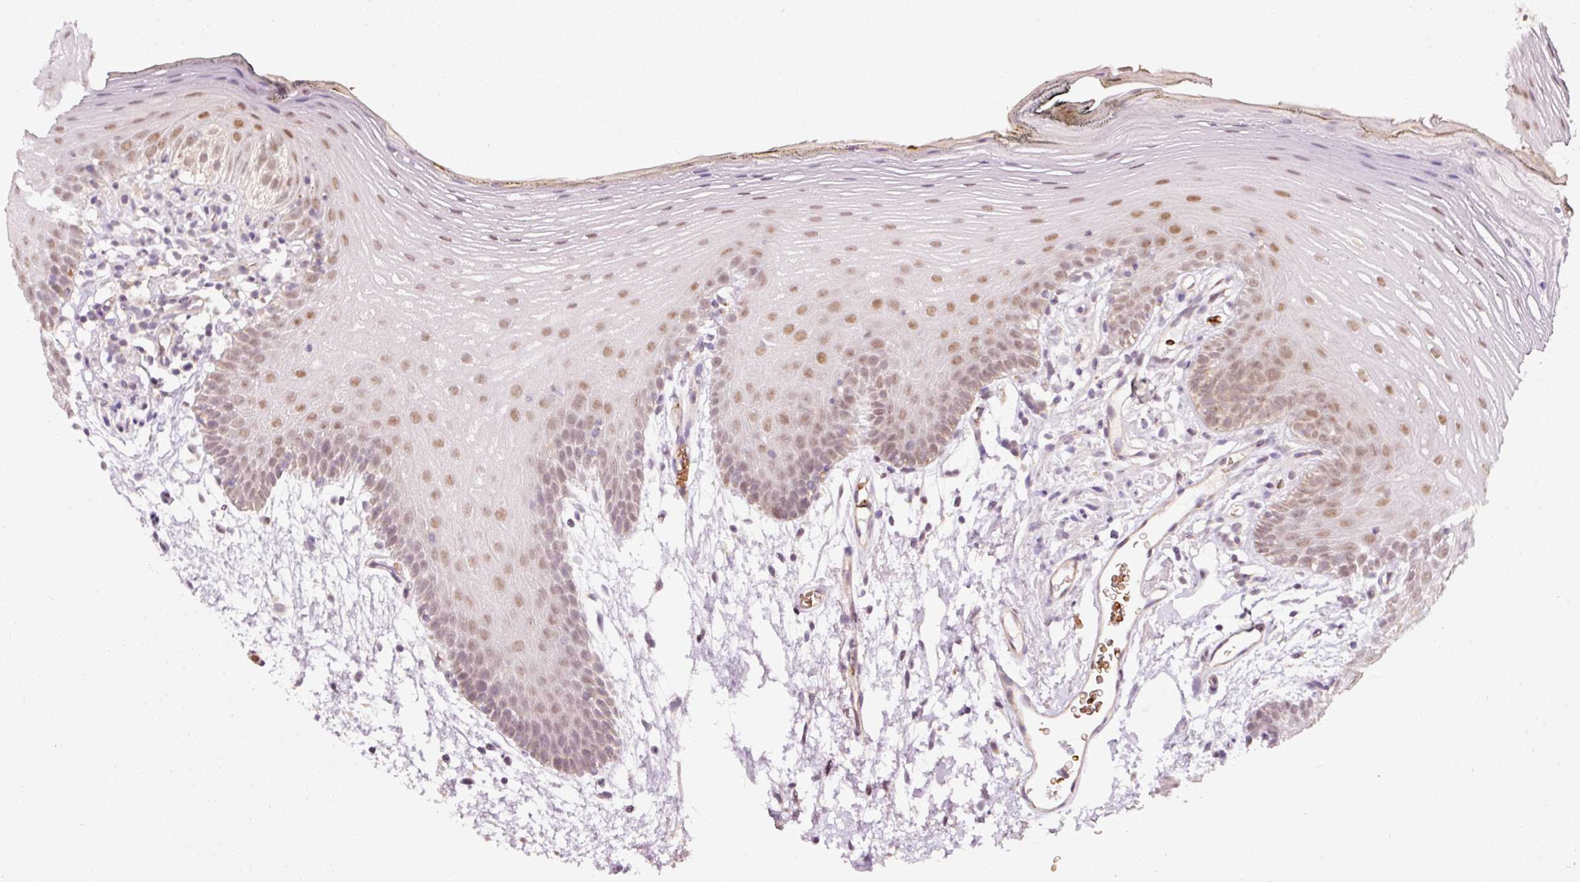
{"staining": {"intensity": "moderate", "quantity": ">75%", "location": "nuclear"}, "tissue": "oral mucosa", "cell_type": "Squamous epithelial cells", "image_type": "normal", "snomed": [{"axis": "morphology", "description": "Normal tissue, NOS"}, {"axis": "morphology", "description": "Squamous cell carcinoma, NOS"}, {"axis": "topography", "description": "Oral tissue"}, {"axis": "topography", "description": "Head-Neck"}], "caption": "High-magnification brightfield microscopy of unremarkable oral mucosa stained with DAB (brown) and counterstained with hematoxylin (blue). squamous epithelial cells exhibit moderate nuclear staining is appreciated in approximately>75% of cells.", "gene": "ZNF460", "patient": {"sex": "female", "age": 81}}